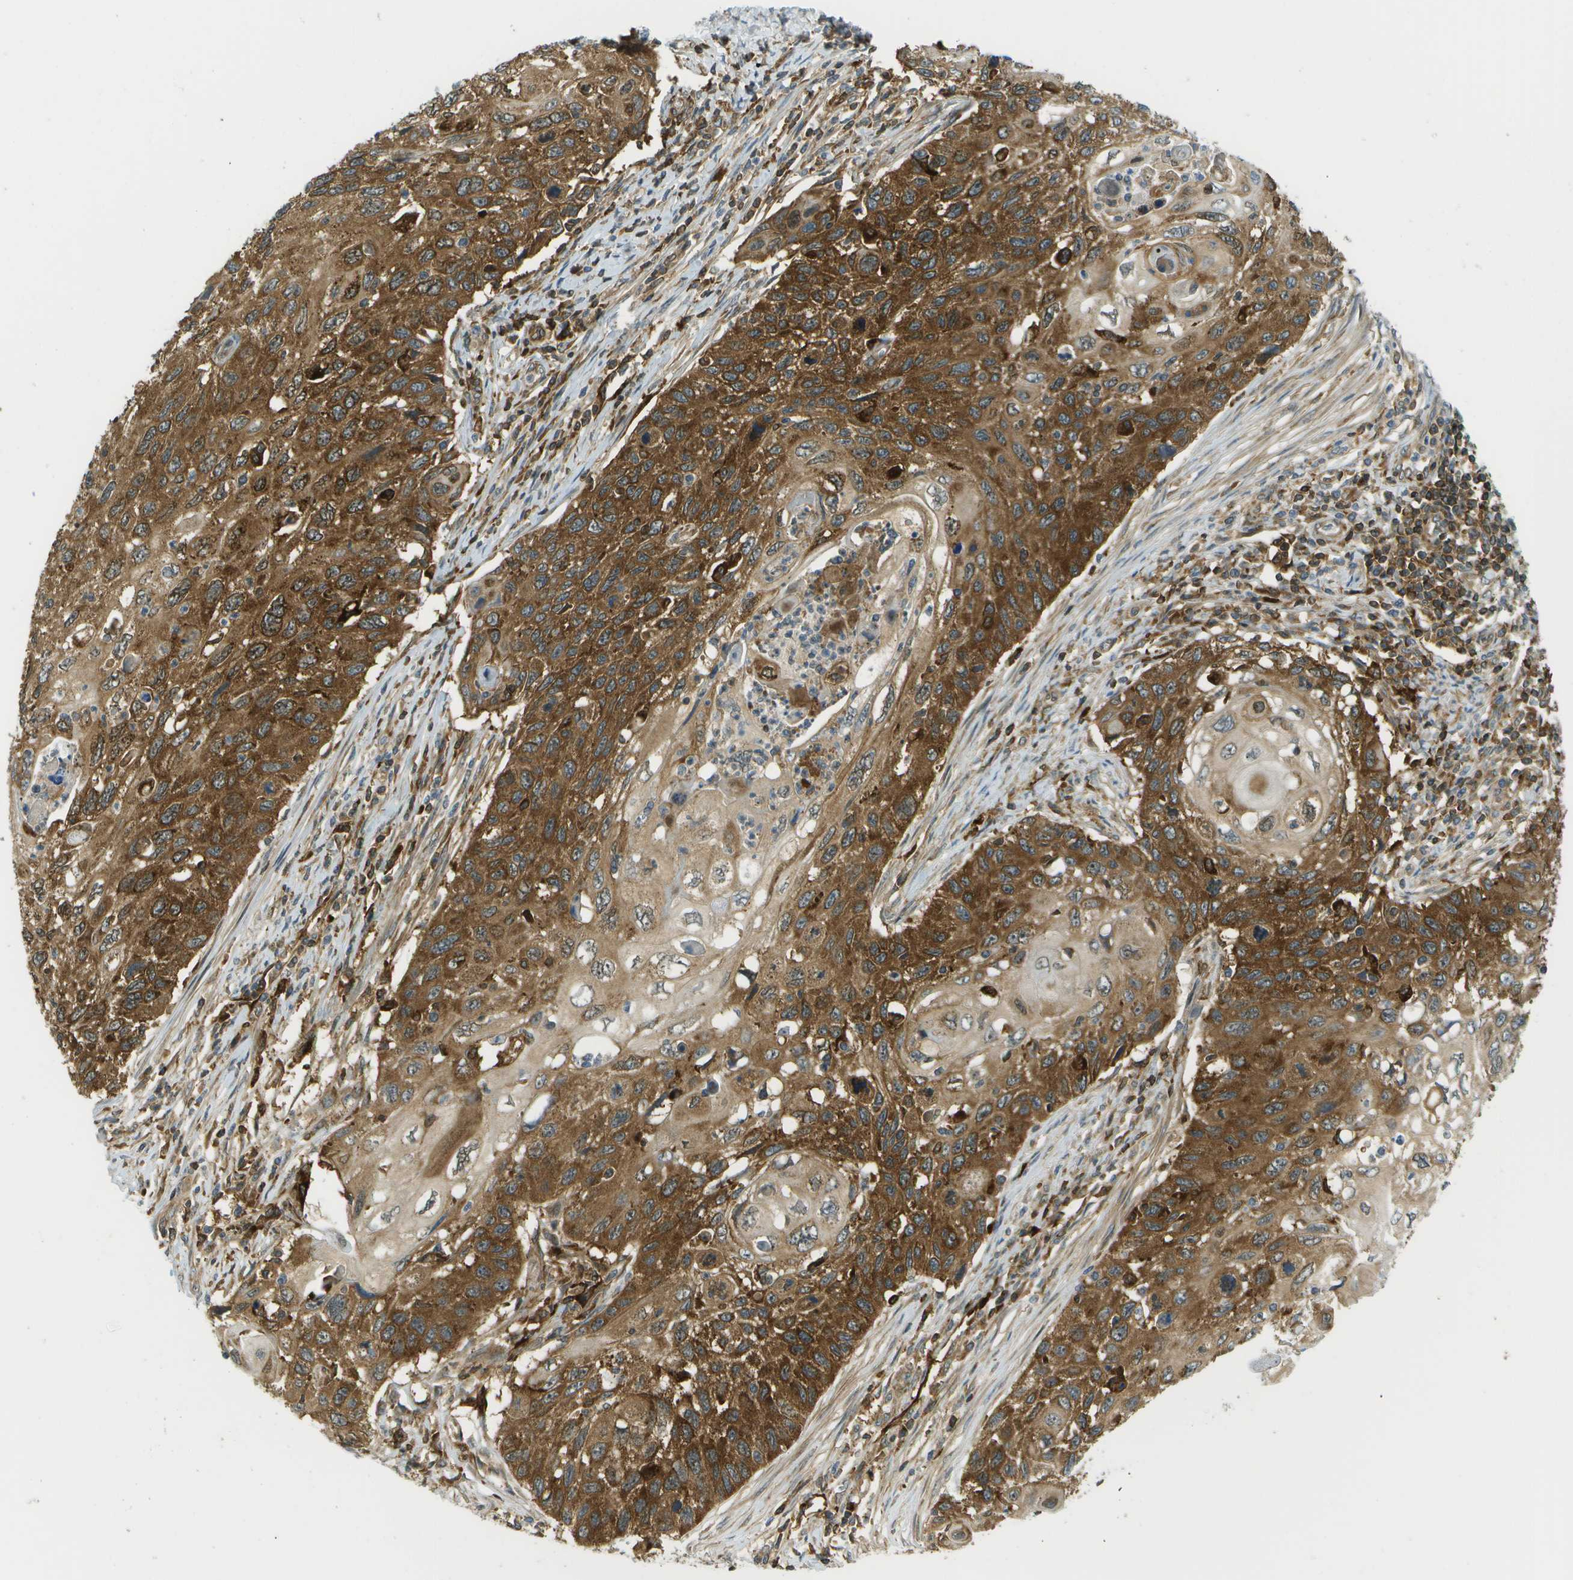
{"staining": {"intensity": "moderate", "quantity": ">75%", "location": "cytoplasmic/membranous"}, "tissue": "cervical cancer", "cell_type": "Tumor cells", "image_type": "cancer", "snomed": [{"axis": "morphology", "description": "Squamous cell carcinoma, NOS"}, {"axis": "topography", "description": "Cervix"}], "caption": "A brown stain labels moderate cytoplasmic/membranous positivity of a protein in human cervical cancer (squamous cell carcinoma) tumor cells.", "gene": "TMTC1", "patient": {"sex": "female", "age": 70}}